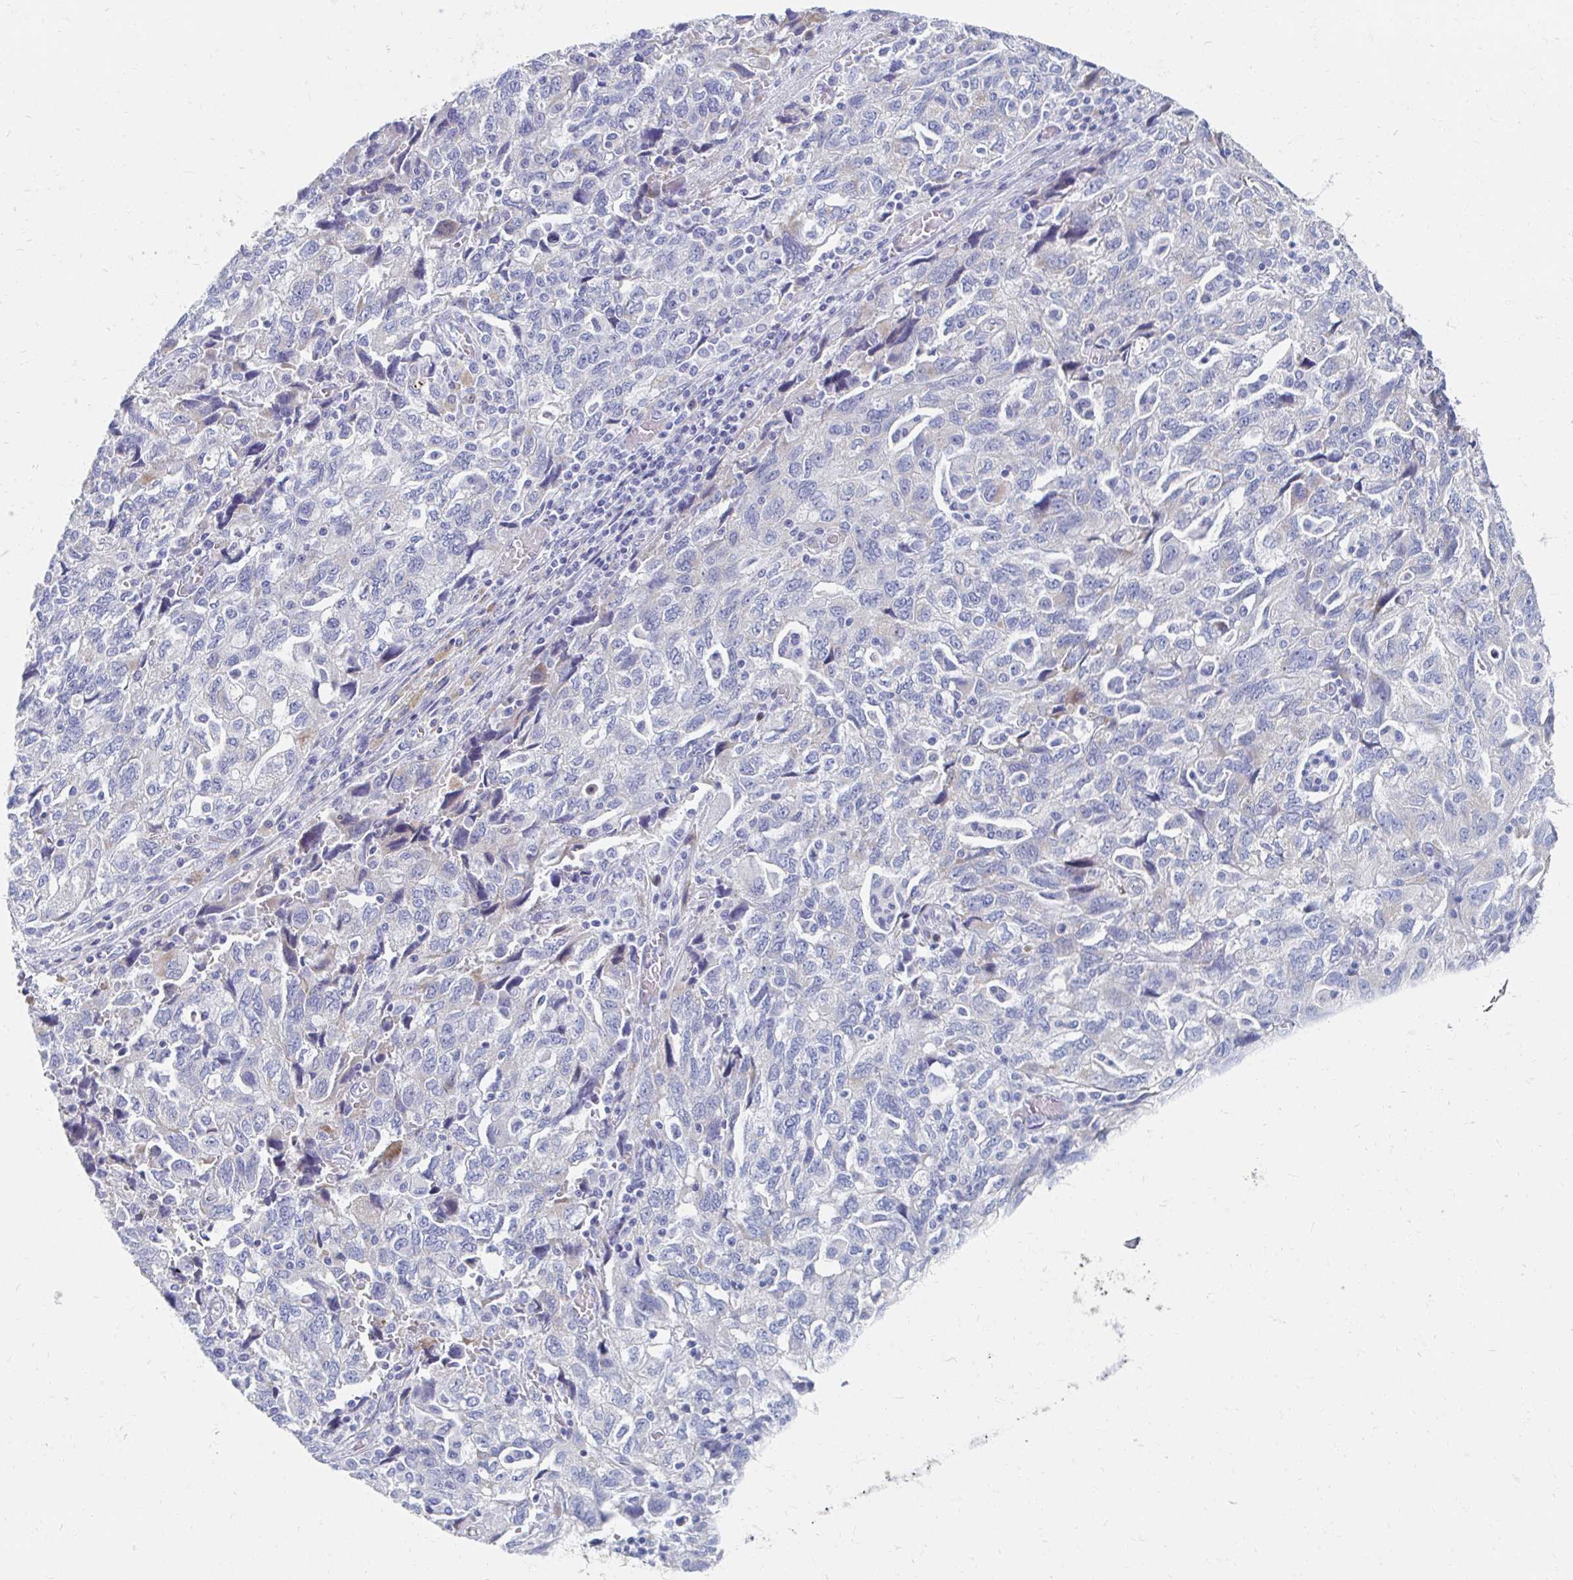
{"staining": {"intensity": "negative", "quantity": "none", "location": "none"}, "tissue": "ovarian cancer", "cell_type": "Tumor cells", "image_type": "cancer", "snomed": [{"axis": "morphology", "description": "Carcinoma, NOS"}, {"axis": "morphology", "description": "Cystadenocarcinoma, serous, NOS"}, {"axis": "topography", "description": "Ovary"}], "caption": "This photomicrograph is of ovarian carcinoma stained with IHC to label a protein in brown with the nuclei are counter-stained blue. There is no positivity in tumor cells. Brightfield microscopy of immunohistochemistry (IHC) stained with DAB (3,3'-diaminobenzidine) (brown) and hematoxylin (blue), captured at high magnification.", "gene": "MYLK2", "patient": {"sex": "female", "age": 69}}